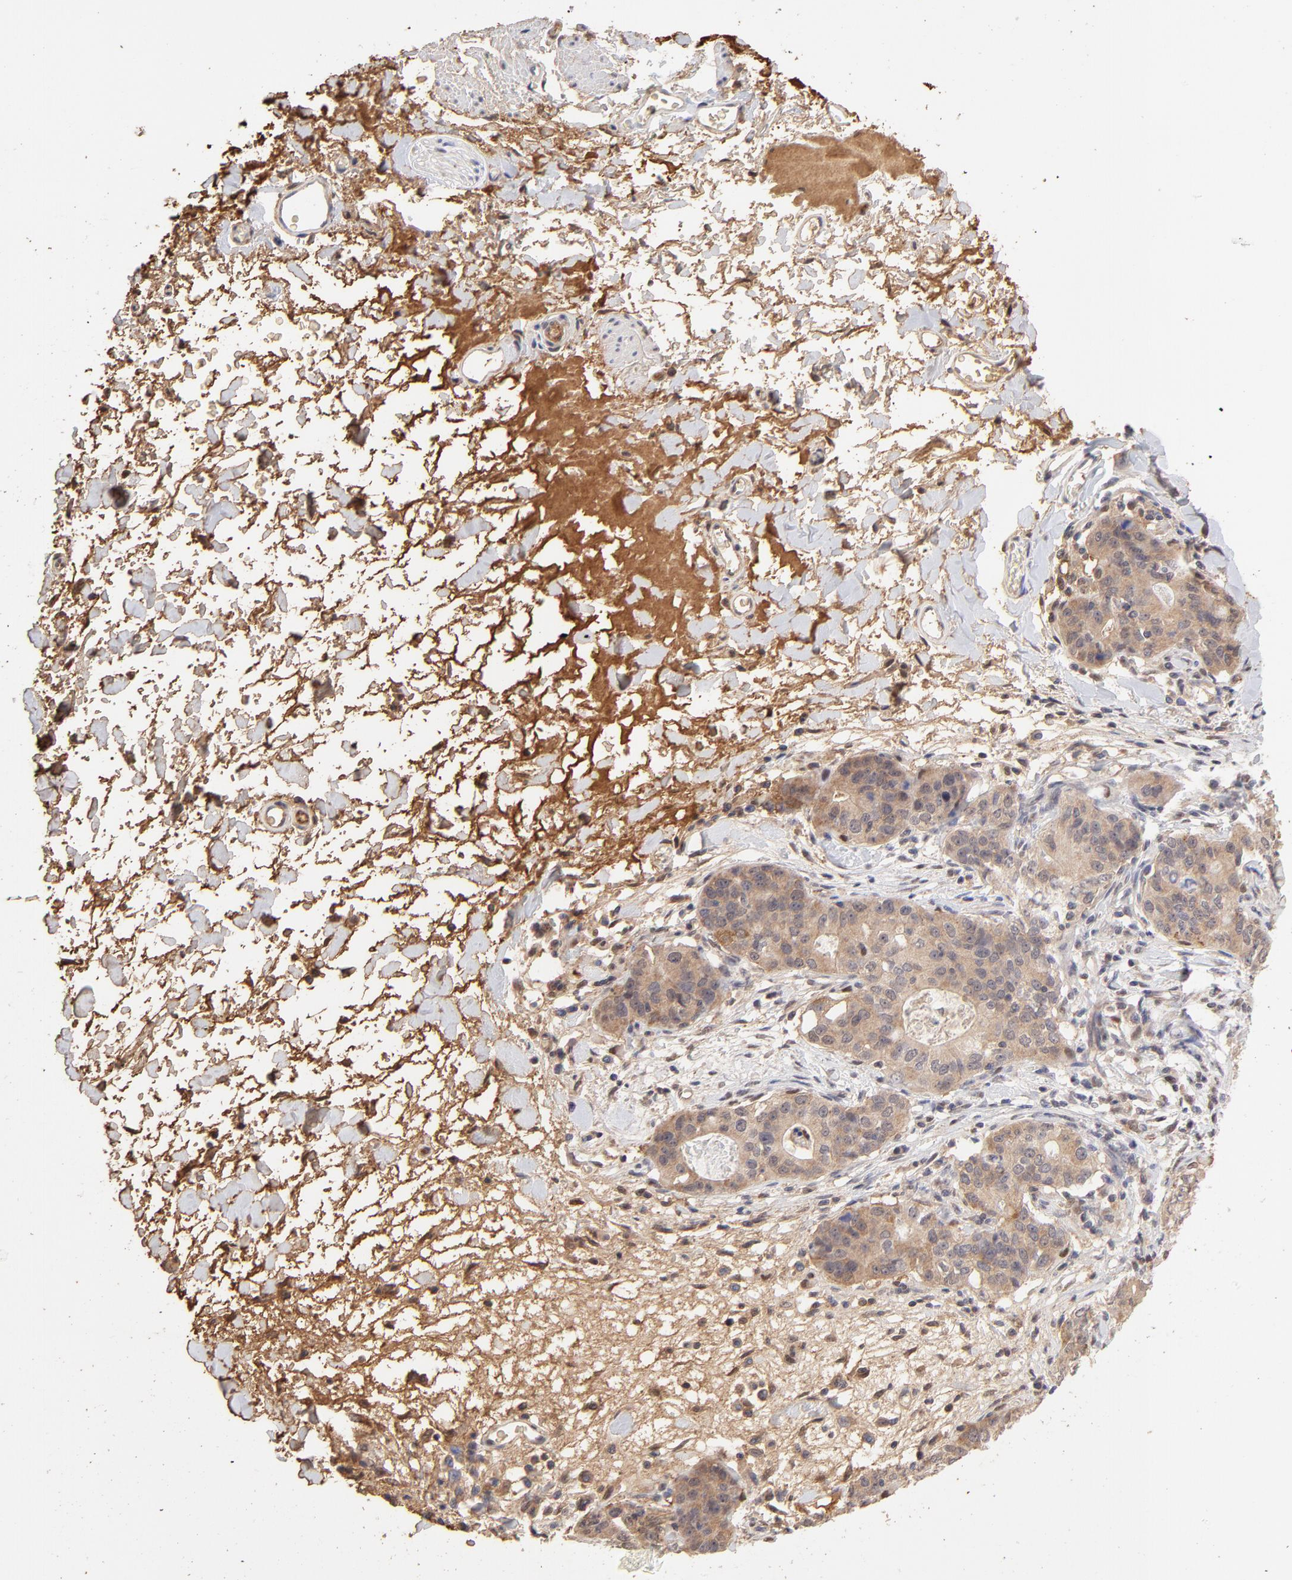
{"staining": {"intensity": "weak", "quantity": ">75%", "location": "cytoplasmic/membranous"}, "tissue": "stomach cancer", "cell_type": "Tumor cells", "image_type": "cancer", "snomed": [{"axis": "morphology", "description": "Adenocarcinoma, NOS"}, {"axis": "topography", "description": "Esophagus"}, {"axis": "topography", "description": "Stomach"}], "caption": "About >75% of tumor cells in stomach adenocarcinoma exhibit weak cytoplasmic/membranous protein staining as visualized by brown immunohistochemical staining.", "gene": "PSMD14", "patient": {"sex": "male", "age": 74}}